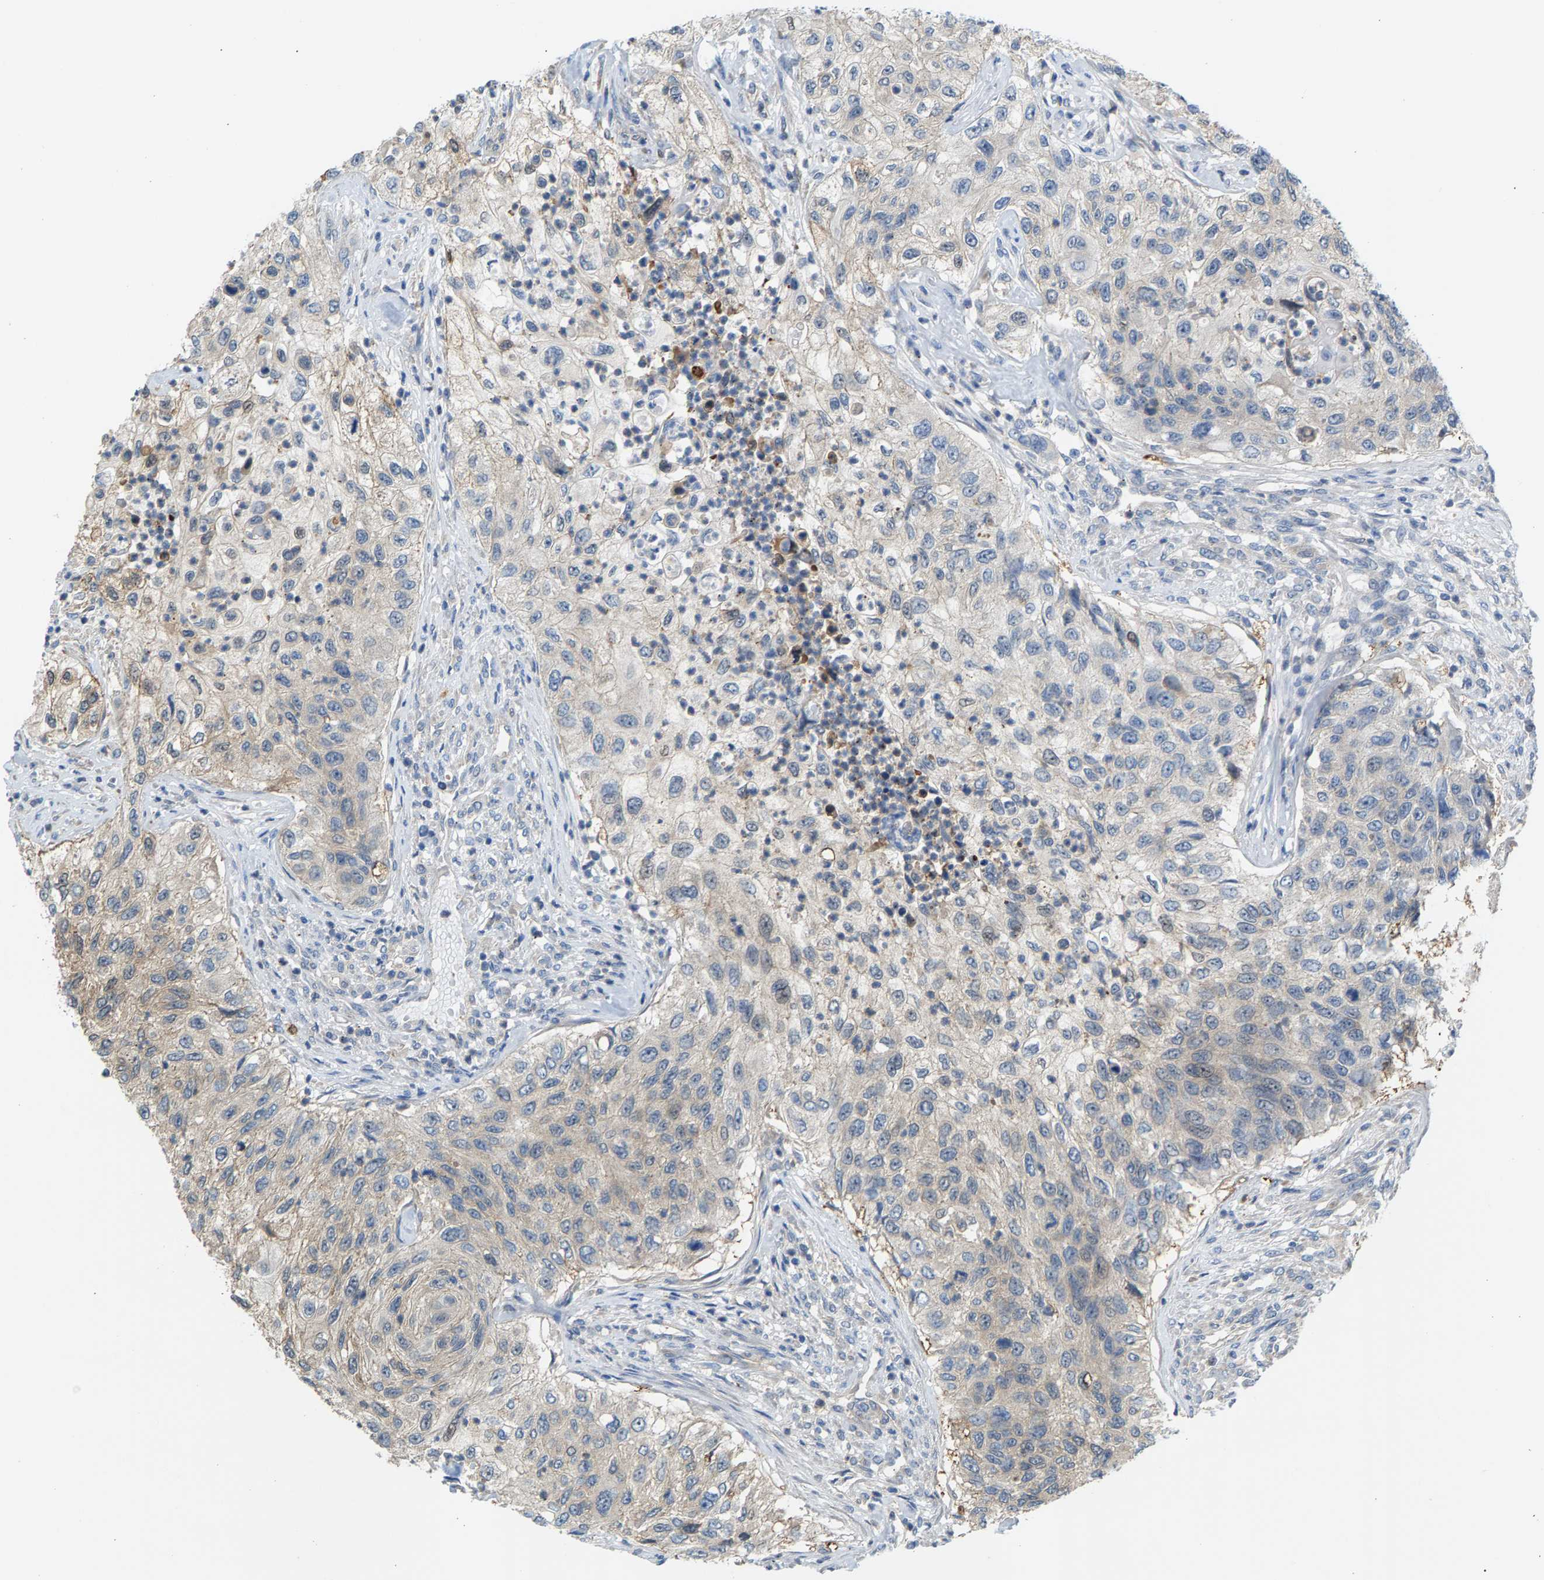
{"staining": {"intensity": "weak", "quantity": "<25%", "location": "cytoplasmic/membranous"}, "tissue": "urothelial cancer", "cell_type": "Tumor cells", "image_type": "cancer", "snomed": [{"axis": "morphology", "description": "Urothelial carcinoma, High grade"}, {"axis": "topography", "description": "Urinary bladder"}], "caption": "High power microscopy histopathology image of an immunohistochemistry (IHC) micrograph of urothelial cancer, revealing no significant staining in tumor cells.", "gene": "KRTAP27-1", "patient": {"sex": "female", "age": 60}}